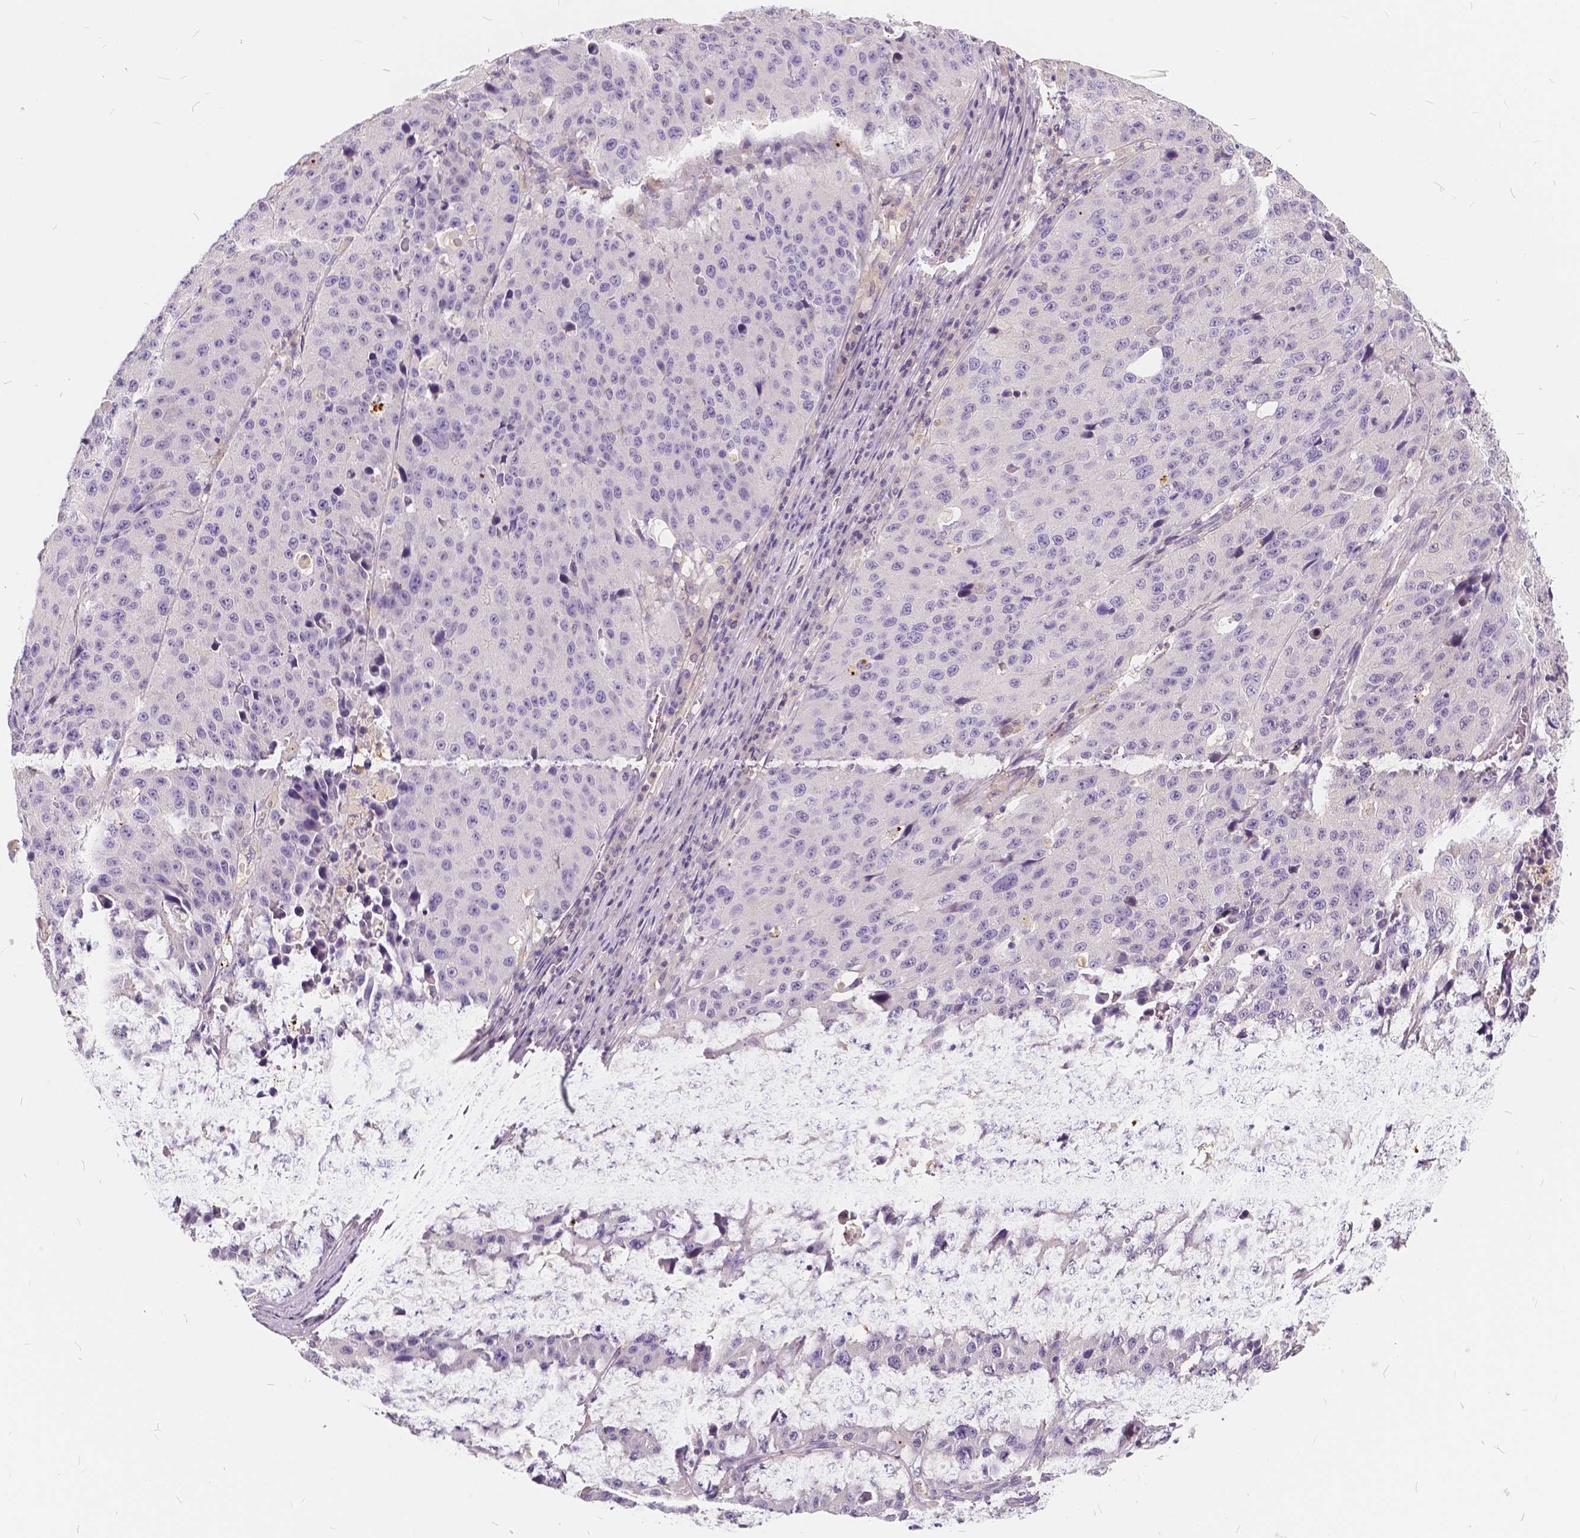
{"staining": {"intensity": "negative", "quantity": "none", "location": "none"}, "tissue": "stomach cancer", "cell_type": "Tumor cells", "image_type": "cancer", "snomed": [{"axis": "morphology", "description": "Adenocarcinoma, NOS"}, {"axis": "topography", "description": "Stomach"}], "caption": "High magnification brightfield microscopy of stomach cancer (adenocarcinoma) stained with DAB (3,3'-diaminobenzidine) (brown) and counterstained with hematoxylin (blue): tumor cells show no significant positivity.", "gene": "KIAA0513", "patient": {"sex": "male", "age": 71}}